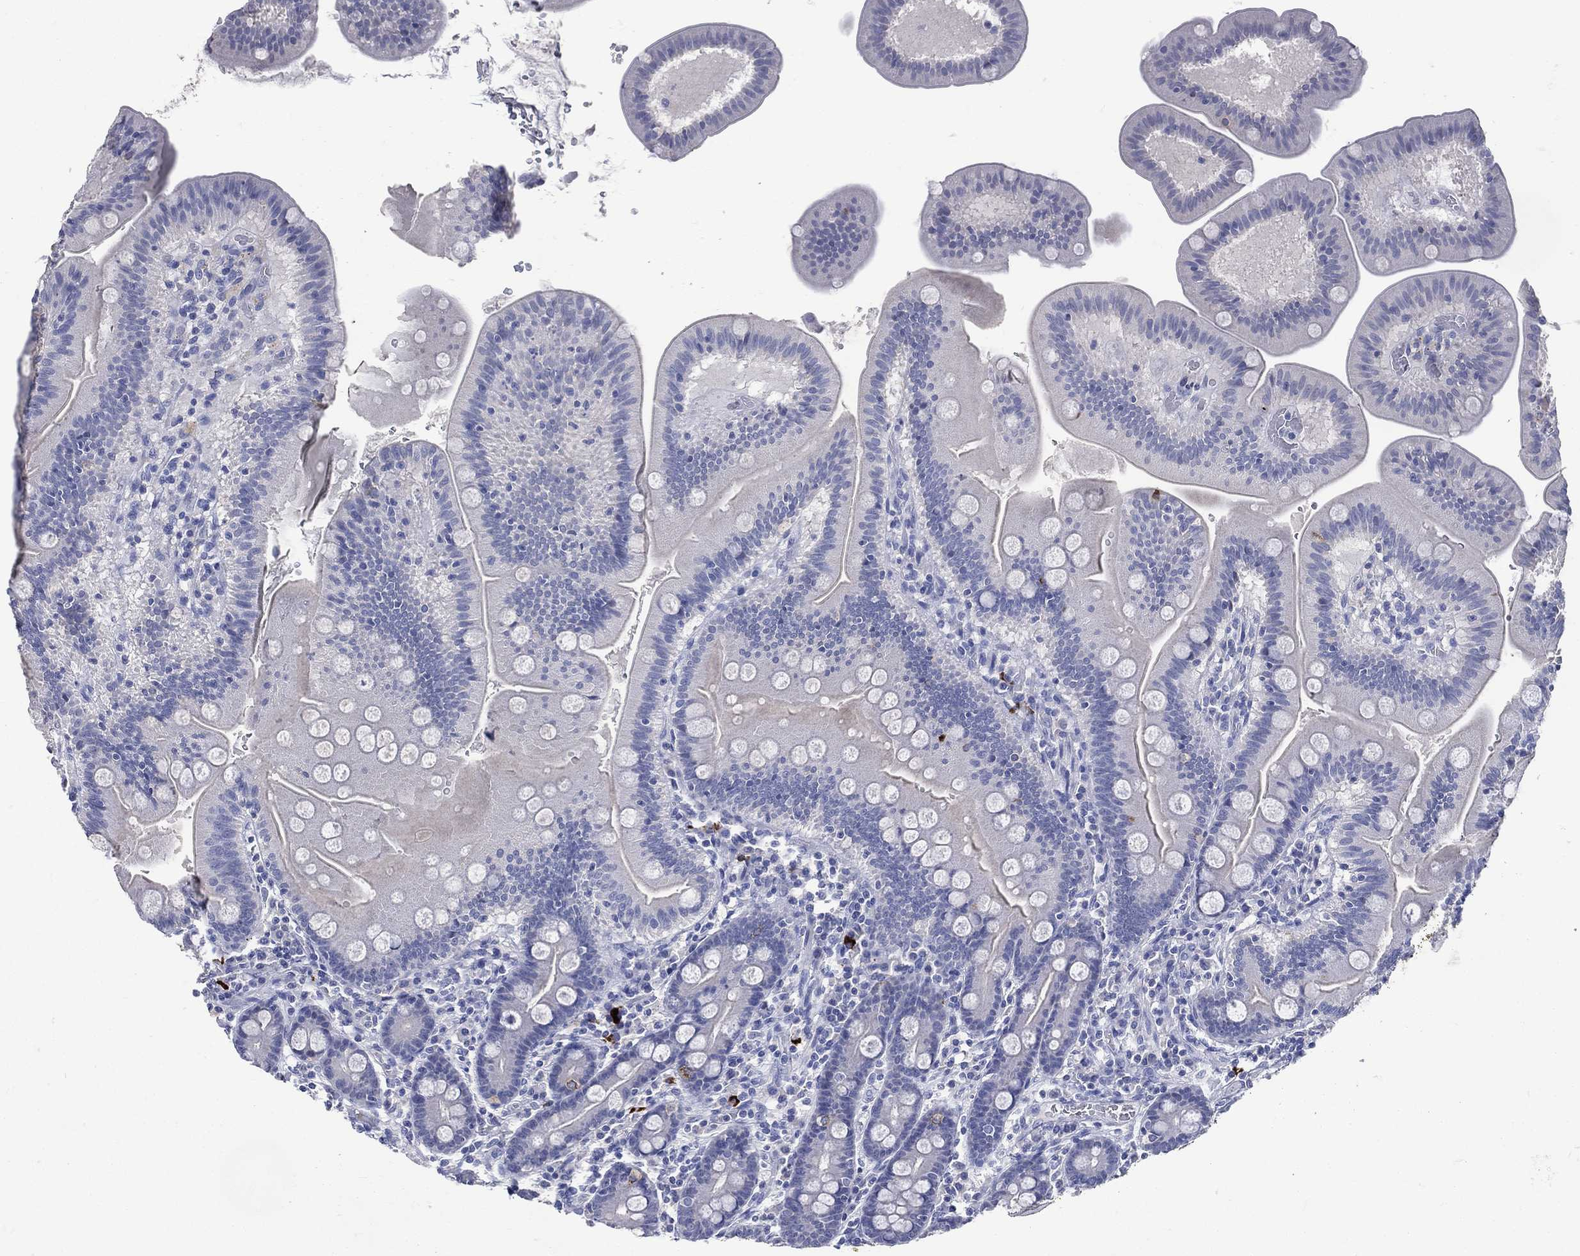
{"staining": {"intensity": "negative", "quantity": "none", "location": "none"}, "tissue": "duodenum", "cell_type": "Glandular cells", "image_type": "normal", "snomed": [{"axis": "morphology", "description": "Normal tissue, NOS"}, {"axis": "topography", "description": "Duodenum"}], "caption": "Immunohistochemistry (IHC) image of benign duodenum stained for a protein (brown), which exhibits no positivity in glandular cells. (Brightfield microscopy of DAB (3,3'-diaminobenzidine) immunohistochemistry at high magnification).", "gene": "DNAH6", "patient": {"sex": "male", "age": 59}}